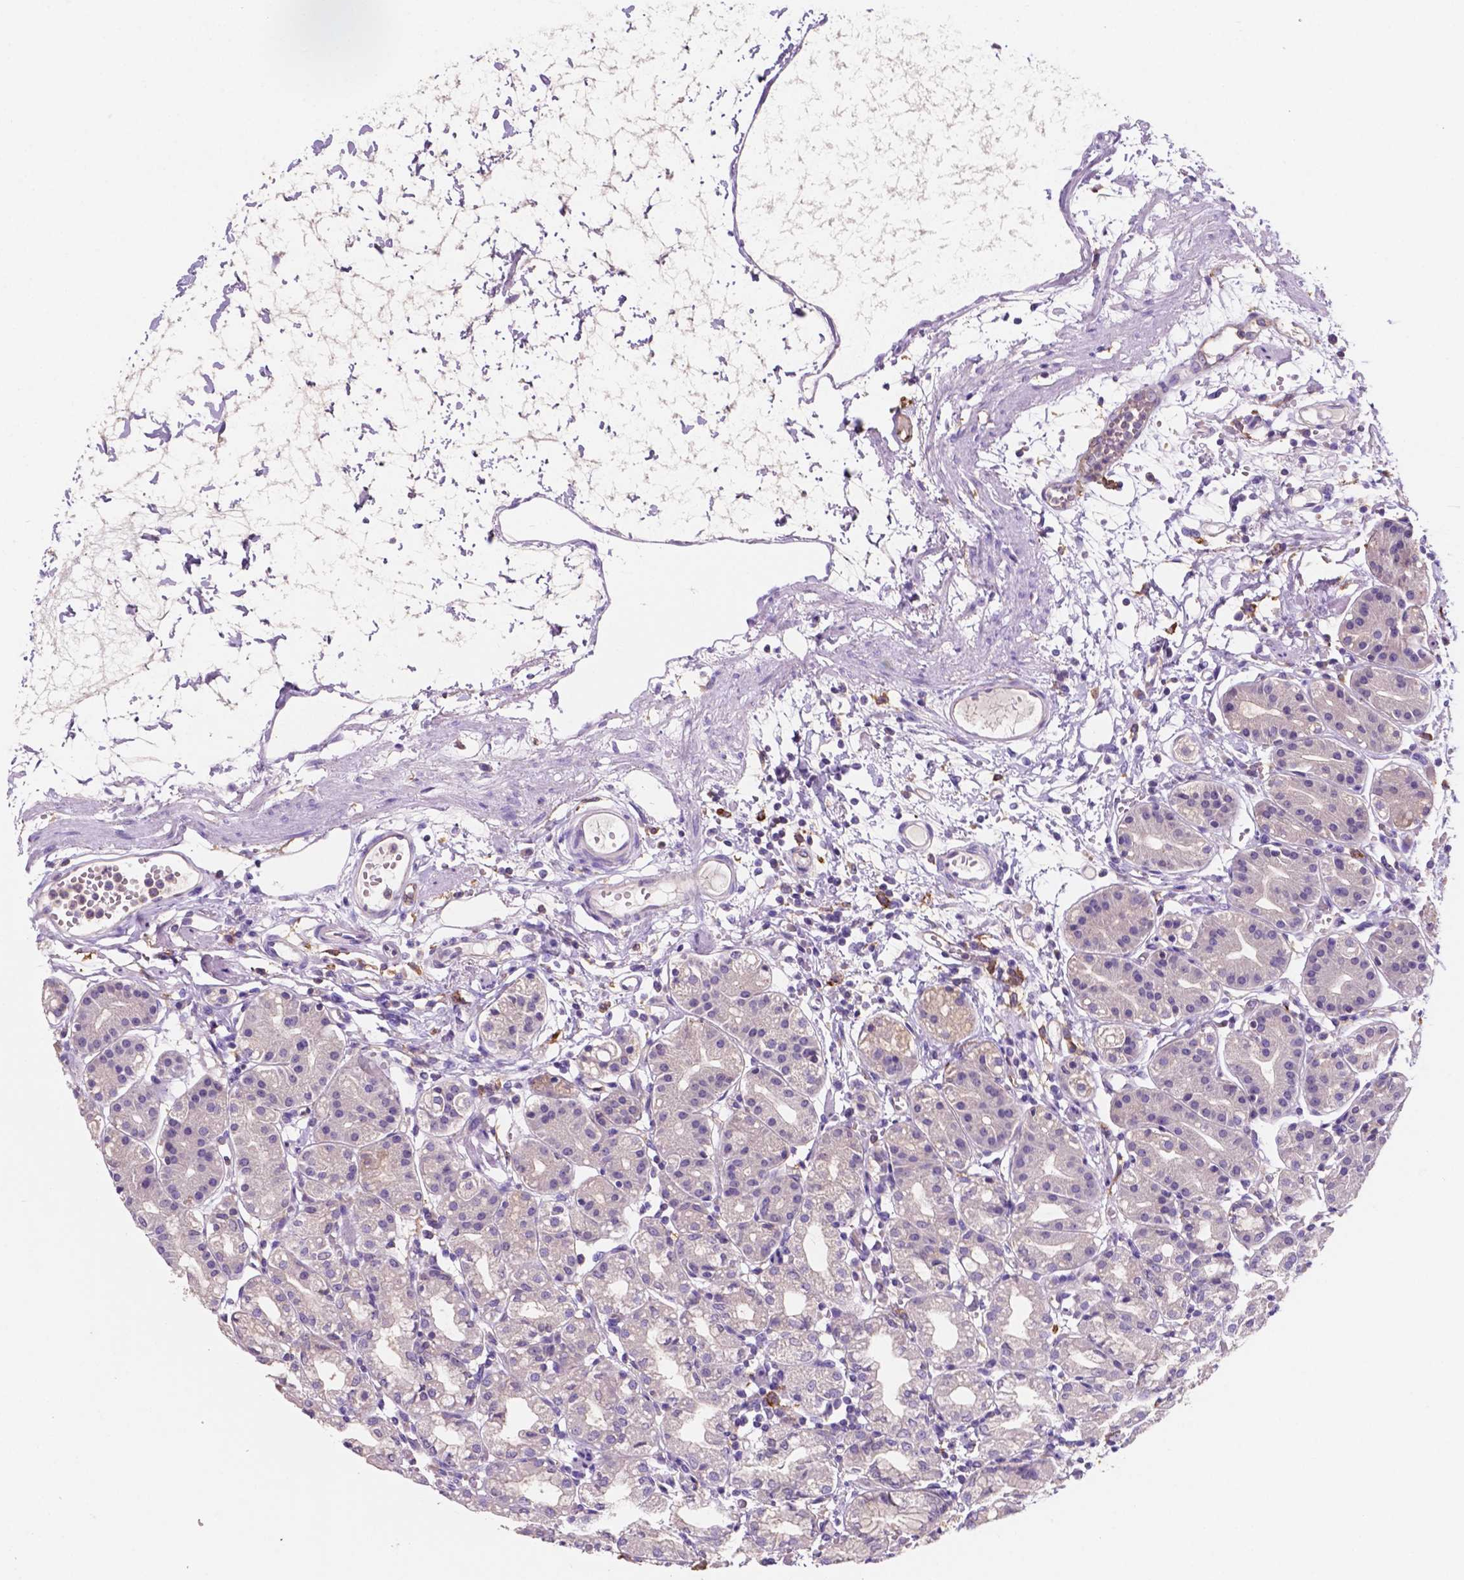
{"staining": {"intensity": "weak", "quantity": "<25%", "location": "cytoplasmic/membranous"}, "tissue": "stomach", "cell_type": "Glandular cells", "image_type": "normal", "snomed": [{"axis": "morphology", "description": "Normal tissue, NOS"}, {"axis": "topography", "description": "Skeletal muscle"}, {"axis": "topography", "description": "Stomach"}], "caption": "IHC micrograph of normal stomach: stomach stained with DAB (3,3'-diaminobenzidine) shows no significant protein staining in glandular cells. The staining was performed using DAB to visualize the protein expression in brown, while the nuclei were stained in blue with hematoxylin (Magnification: 20x).", "gene": "MKRN2OS", "patient": {"sex": "female", "age": 57}}